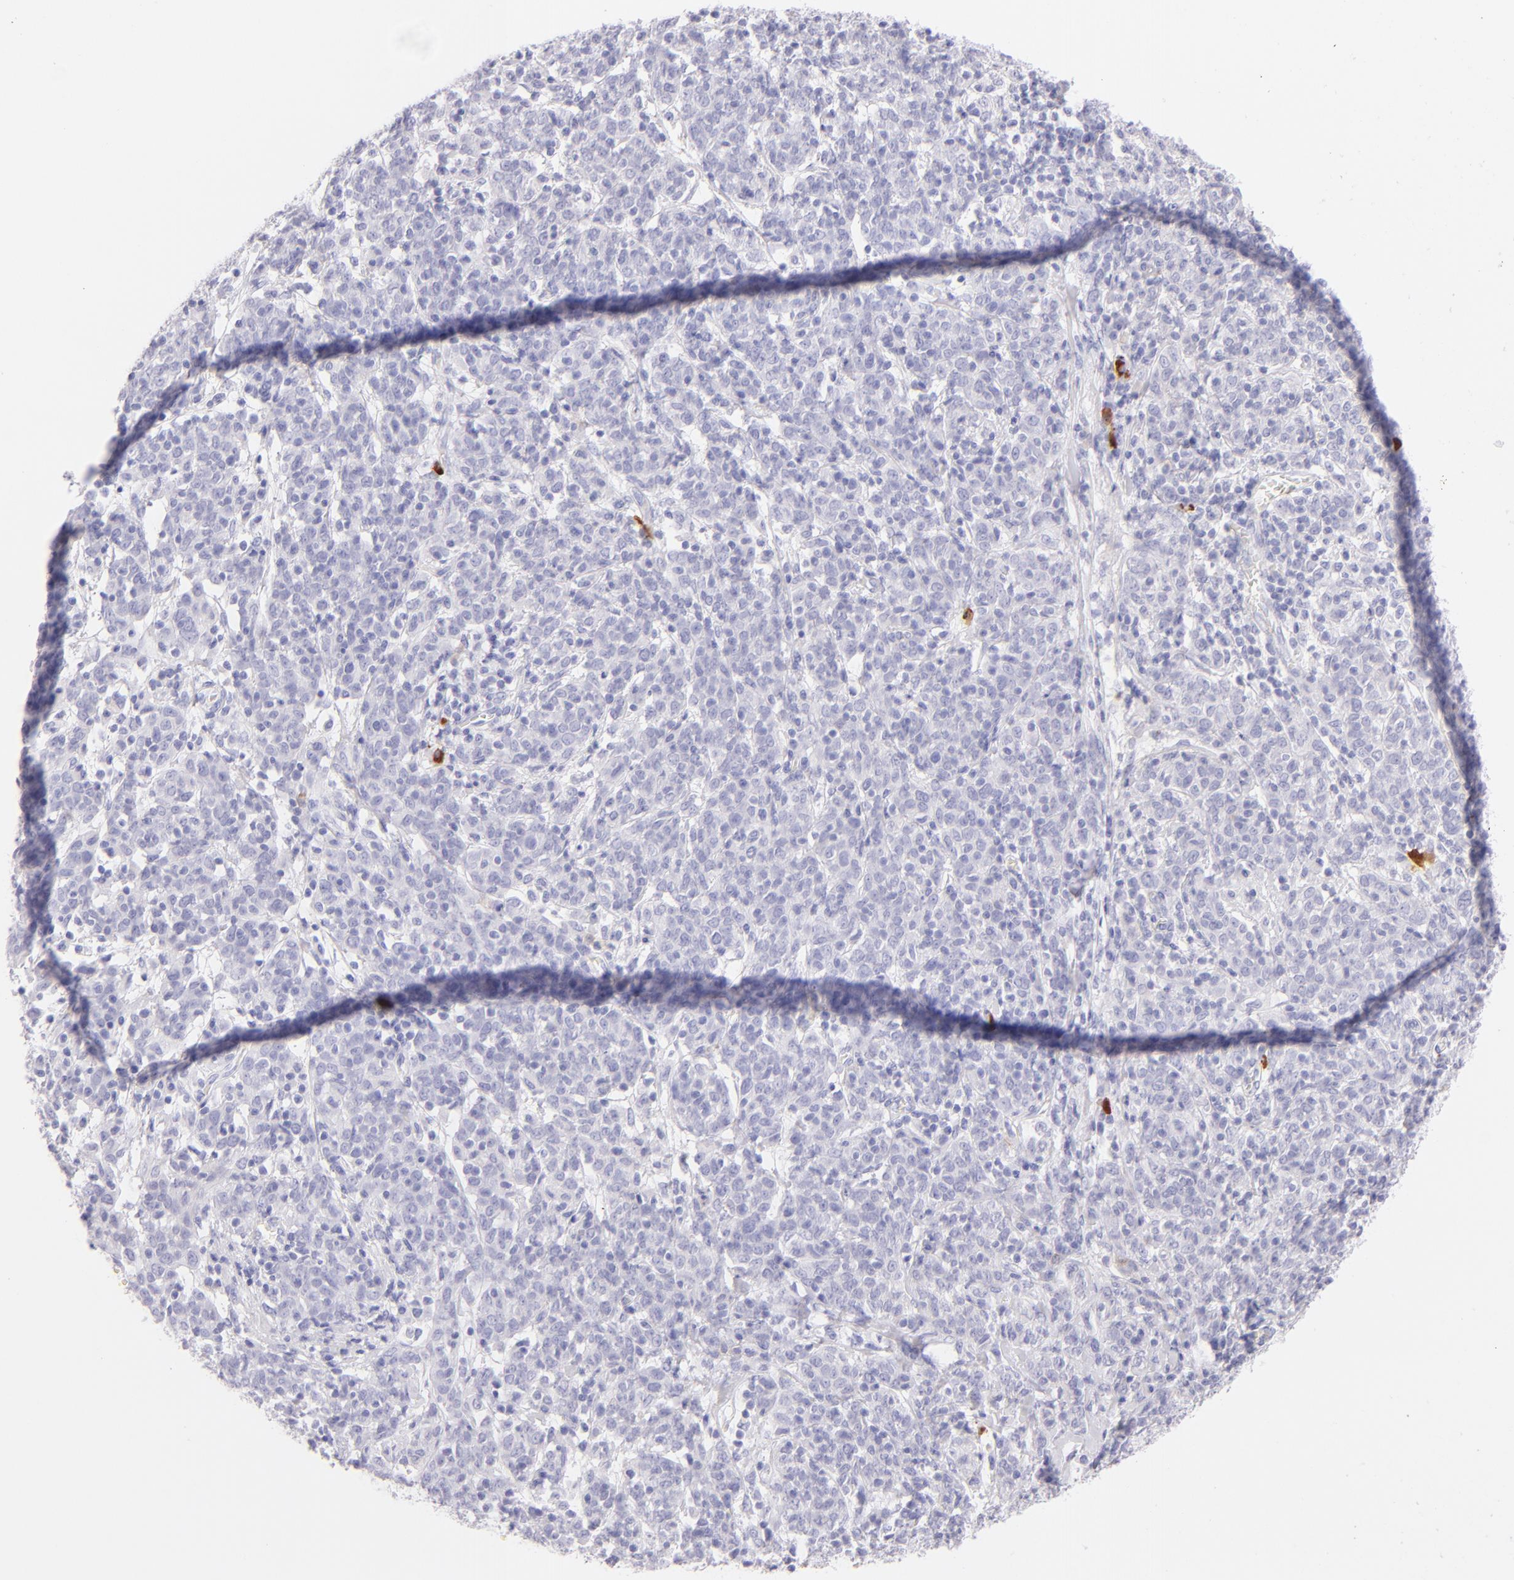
{"staining": {"intensity": "negative", "quantity": "none", "location": "none"}, "tissue": "cervical cancer", "cell_type": "Tumor cells", "image_type": "cancer", "snomed": [{"axis": "morphology", "description": "Normal tissue, NOS"}, {"axis": "morphology", "description": "Squamous cell carcinoma, NOS"}, {"axis": "topography", "description": "Cervix"}], "caption": "Immunohistochemical staining of squamous cell carcinoma (cervical) demonstrates no significant positivity in tumor cells. (DAB IHC, high magnification).", "gene": "SDC1", "patient": {"sex": "female", "age": 67}}